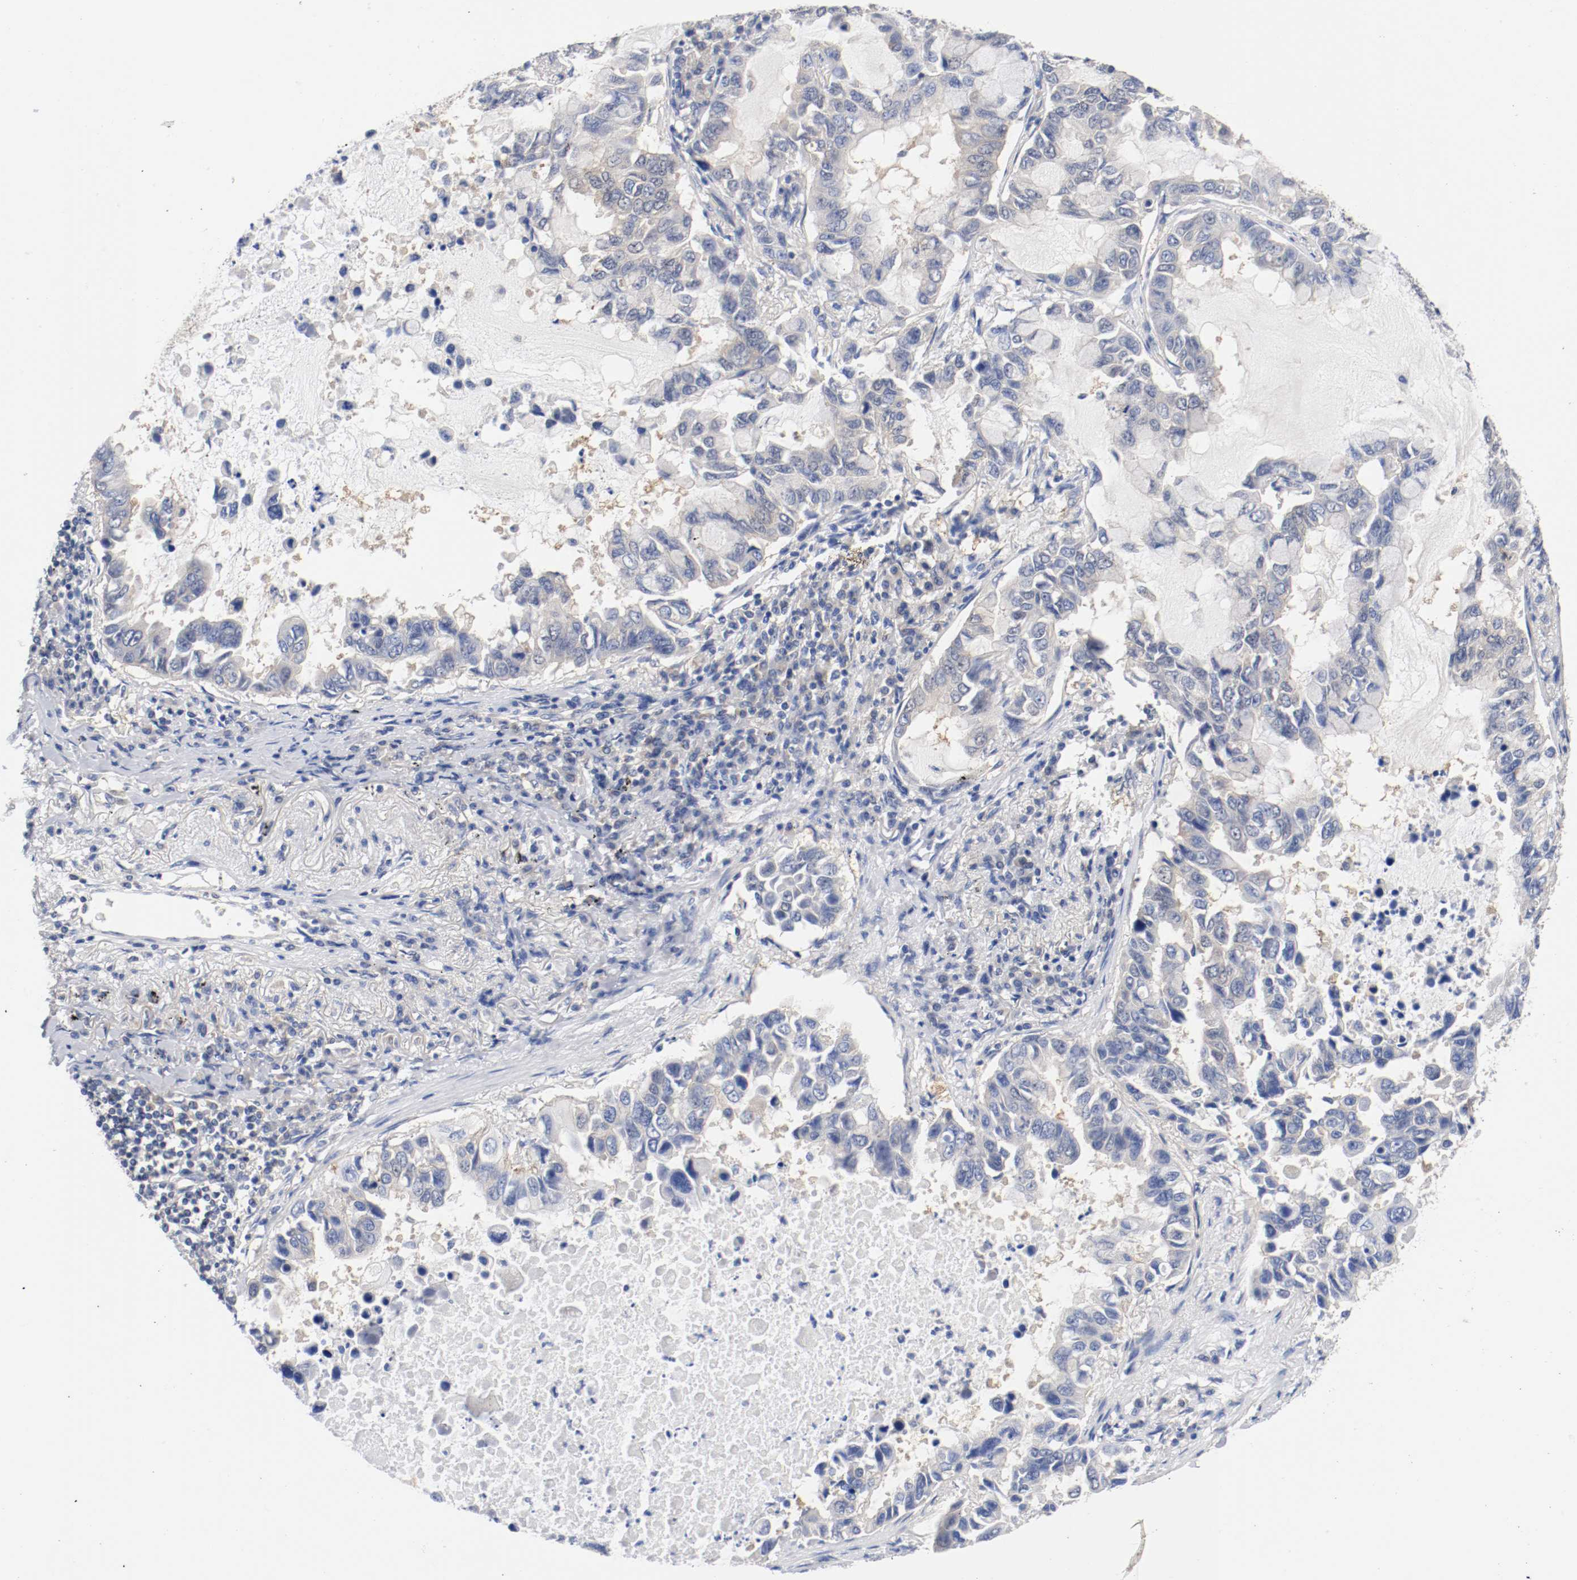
{"staining": {"intensity": "weak", "quantity": "<25%", "location": "cytoplasmic/membranous"}, "tissue": "lung cancer", "cell_type": "Tumor cells", "image_type": "cancer", "snomed": [{"axis": "morphology", "description": "Adenocarcinoma, NOS"}, {"axis": "topography", "description": "Lung"}], "caption": "Image shows no protein staining in tumor cells of lung cancer (adenocarcinoma) tissue.", "gene": "HGS", "patient": {"sex": "male", "age": 64}}